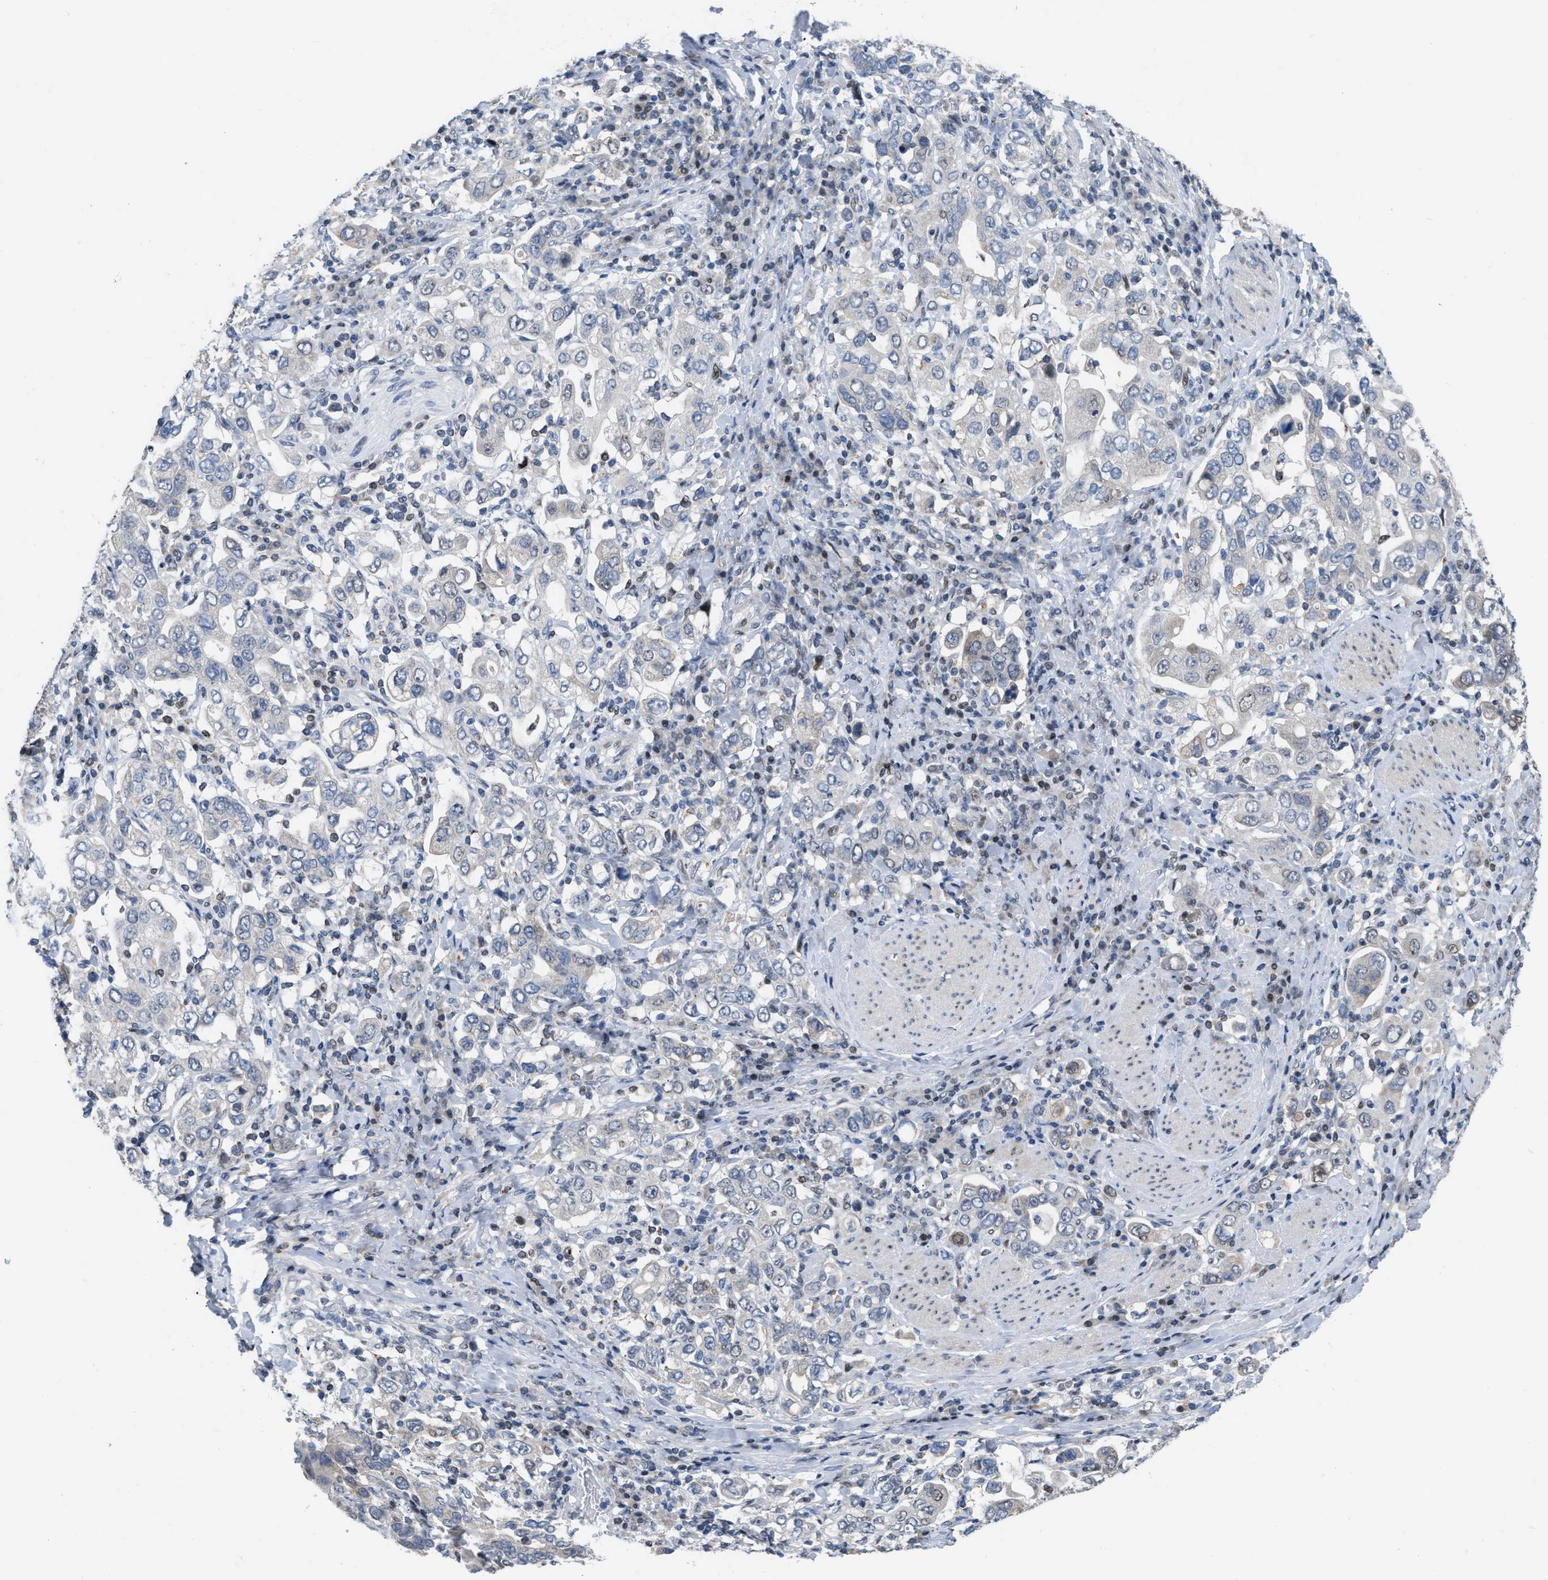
{"staining": {"intensity": "weak", "quantity": "<25%", "location": "cytoplasmic/membranous,nuclear"}, "tissue": "stomach cancer", "cell_type": "Tumor cells", "image_type": "cancer", "snomed": [{"axis": "morphology", "description": "Adenocarcinoma, NOS"}, {"axis": "topography", "description": "Stomach, upper"}], "caption": "This is an immunohistochemistry (IHC) image of stomach cancer (adenocarcinoma). There is no positivity in tumor cells.", "gene": "SETDB1", "patient": {"sex": "male", "age": 62}}